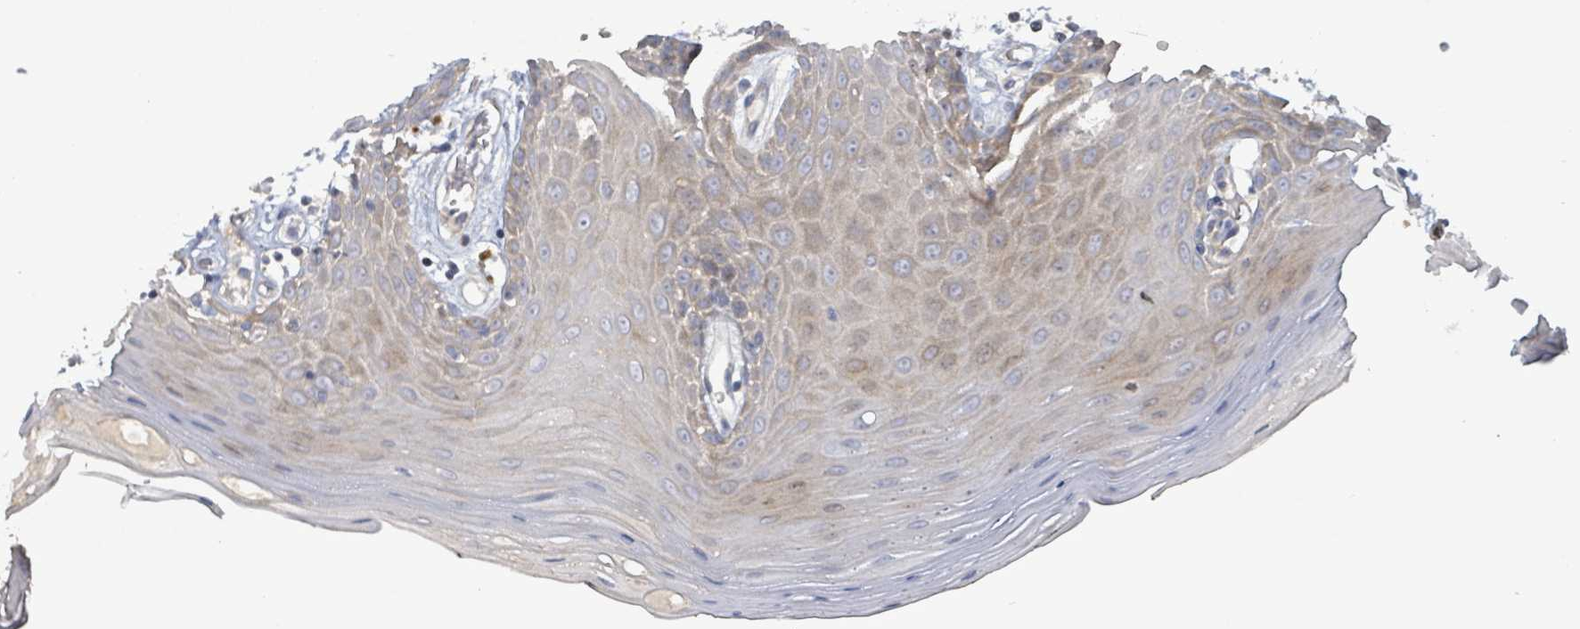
{"staining": {"intensity": "weak", "quantity": "25%-75%", "location": "cytoplasmic/membranous"}, "tissue": "oral mucosa", "cell_type": "Squamous epithelial cells", "image_type": "normal", "snomed": [{"axis": "morphology", "description": "Normal tissue, NOS"}, {"axis": "topography", "description": "Oral tissue"}, {"axis": "topography", "description": "Tounge, NOS"}], "caption": "Immunohistochemical staining of benign oral mucosa shows low levels of weak cytoplasmic/membranous staining in approximately 25%-75% of squamous epithelial cells.", "gene": "HRAS", "patient": {"sex": "female", "age": 59}}